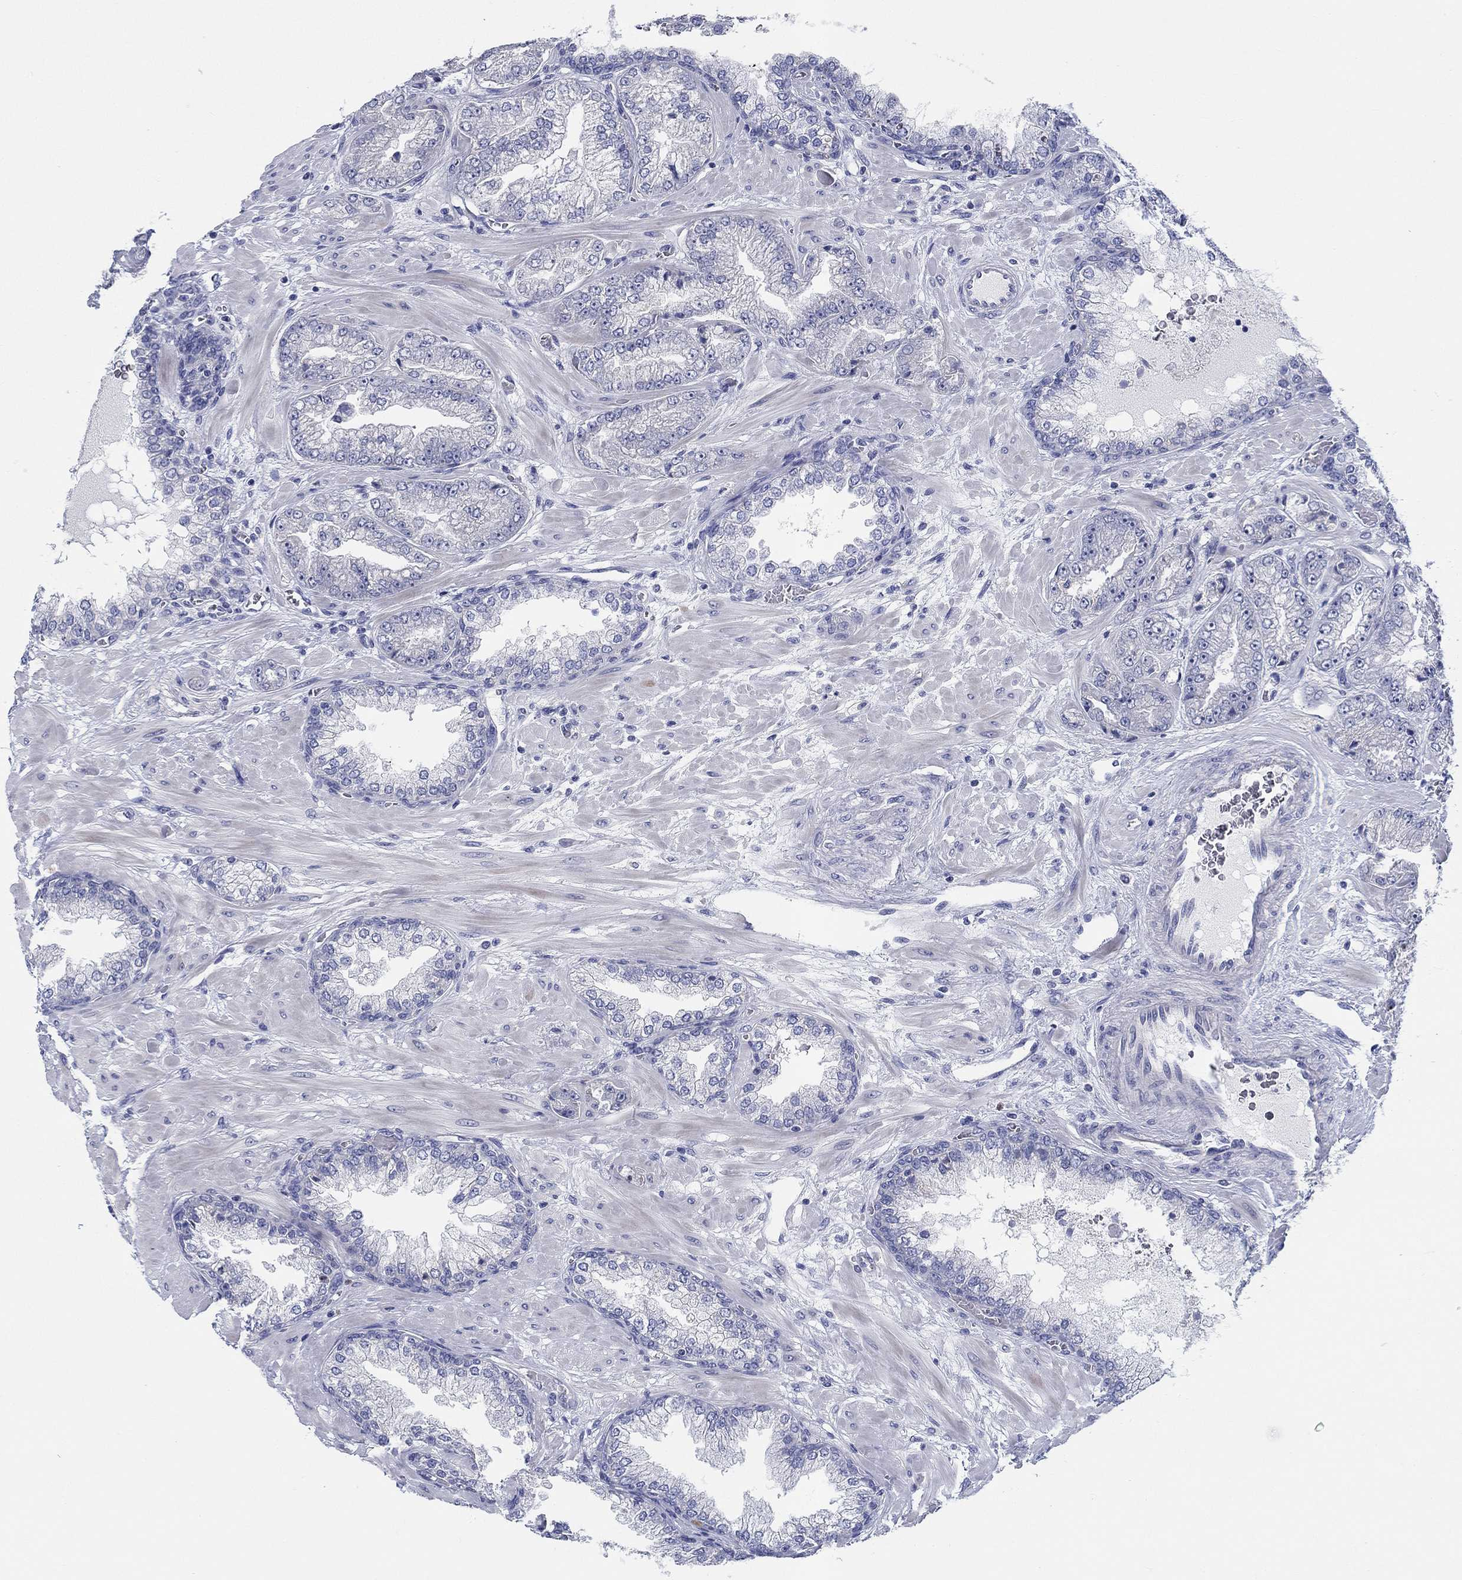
{"staining": {"intensity": "negative", "quantity": "none", "location": "none"}, "tissue": "prostate cancer", "cell_type": "Tumor cells", "image_type": "cancer", "snomed": [{"axis": "morphology", "description": "Adenocarcinoma, Low grade"}, {"axis": "topography", "description": "Prostate"}], "caption": "Prostate low-grade adenocarcinoma was stained to show a protein in brown. There is no significant positivity in tumor cells.", "gene": "SMIM18", "patient": {"sex": "male", "age": 57}}